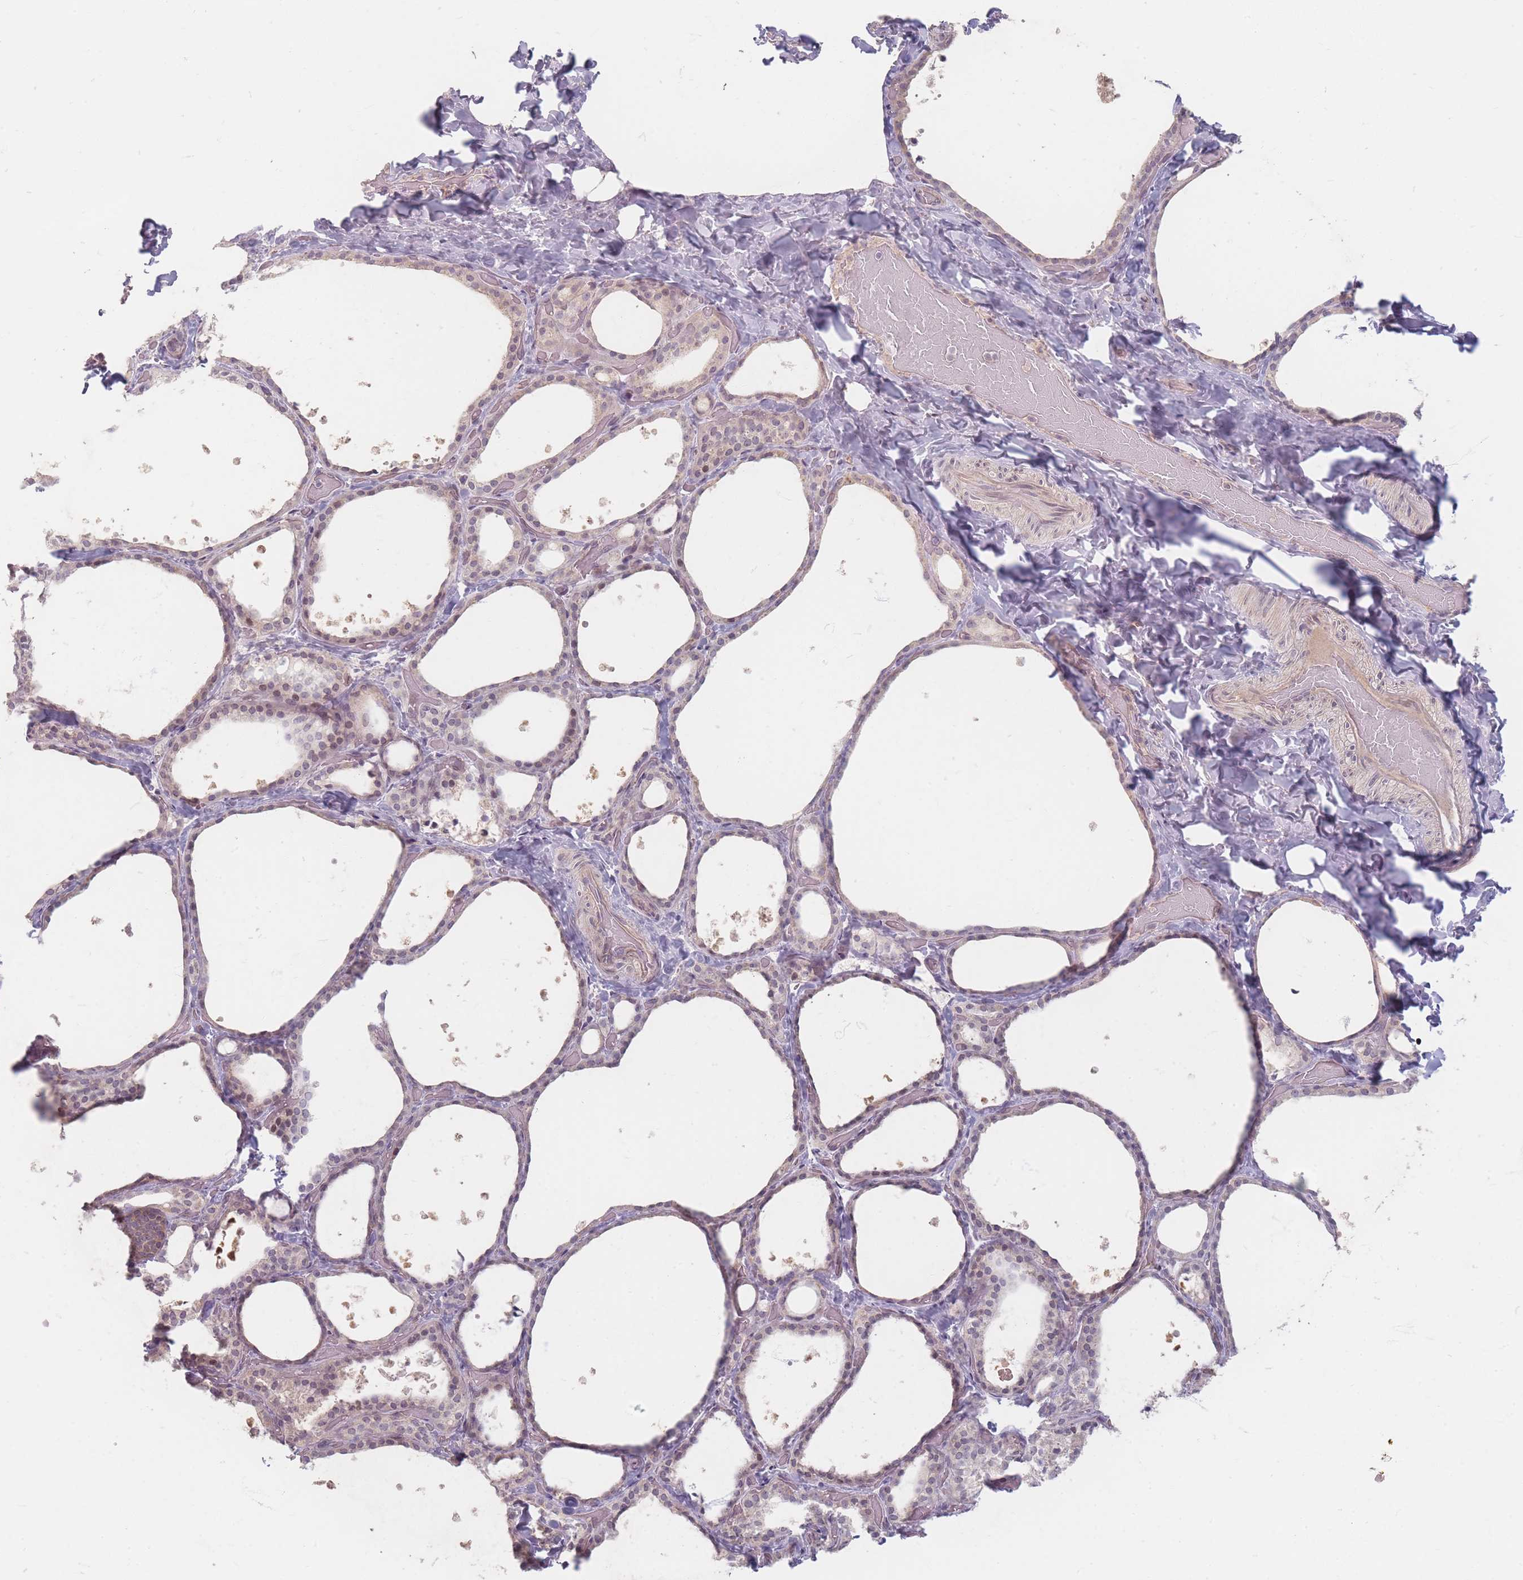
{"staining": {"intensity": "weak", "quantity": "25%-75%", "location": "nuclear"}, "tissue": "thyroid gland", "cell_type": "Glandular cells", "image_type": "normal", "snomed": [{"axis": "morphology", "description": "Normal tissue, NOS"}, {"axis": "topography", "description": "Thyroid gland"}], "caption": "This micrograph displays immunohistochemistry (IHC) staining of benign thyroid gland, with low weak nuclear expression in approximately 25%-75% of glandular cells.", "gene": "GABRA6", "patient": {"sex": "female", "age": 44}}